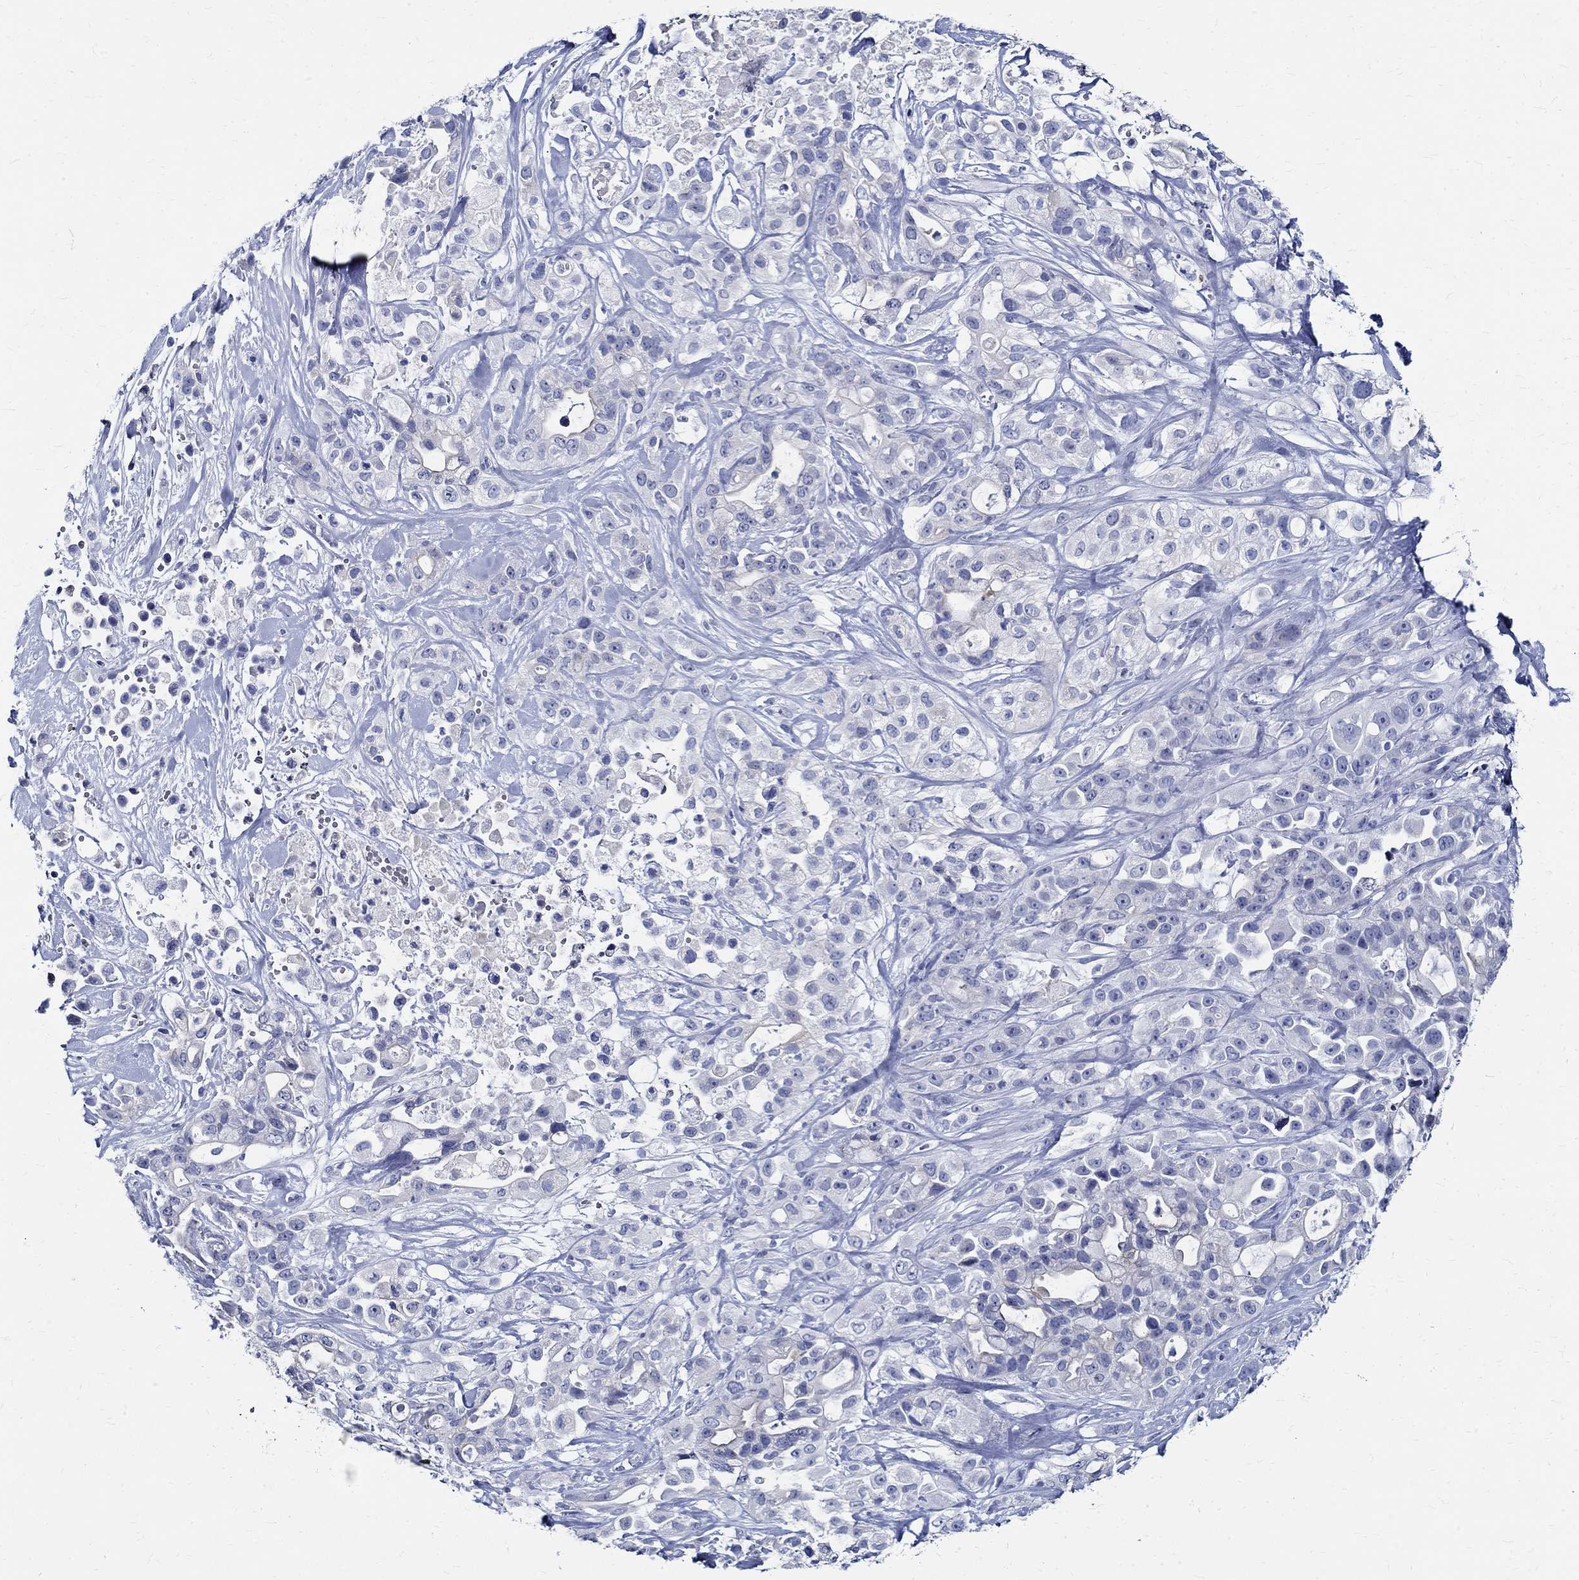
{"staining": {"intensity": "negative", "quantity": "none", "location": "none"}, "tissue": "pancreatic cancer", "cell_type": "Tumor cells", "image_type": "cancer", "snomed": [{"axis": "morphology", "description": "Adenocarcinoma, NOS"}, {"axis": "topography", "description": "Pancreas"}], "caption": "Micrograph shows no significant protein positivity in tumor cells of pancreatic adenocarcinoma.", "gene": "BSPRY", "patient": {"sex": "male", "age": 44}}